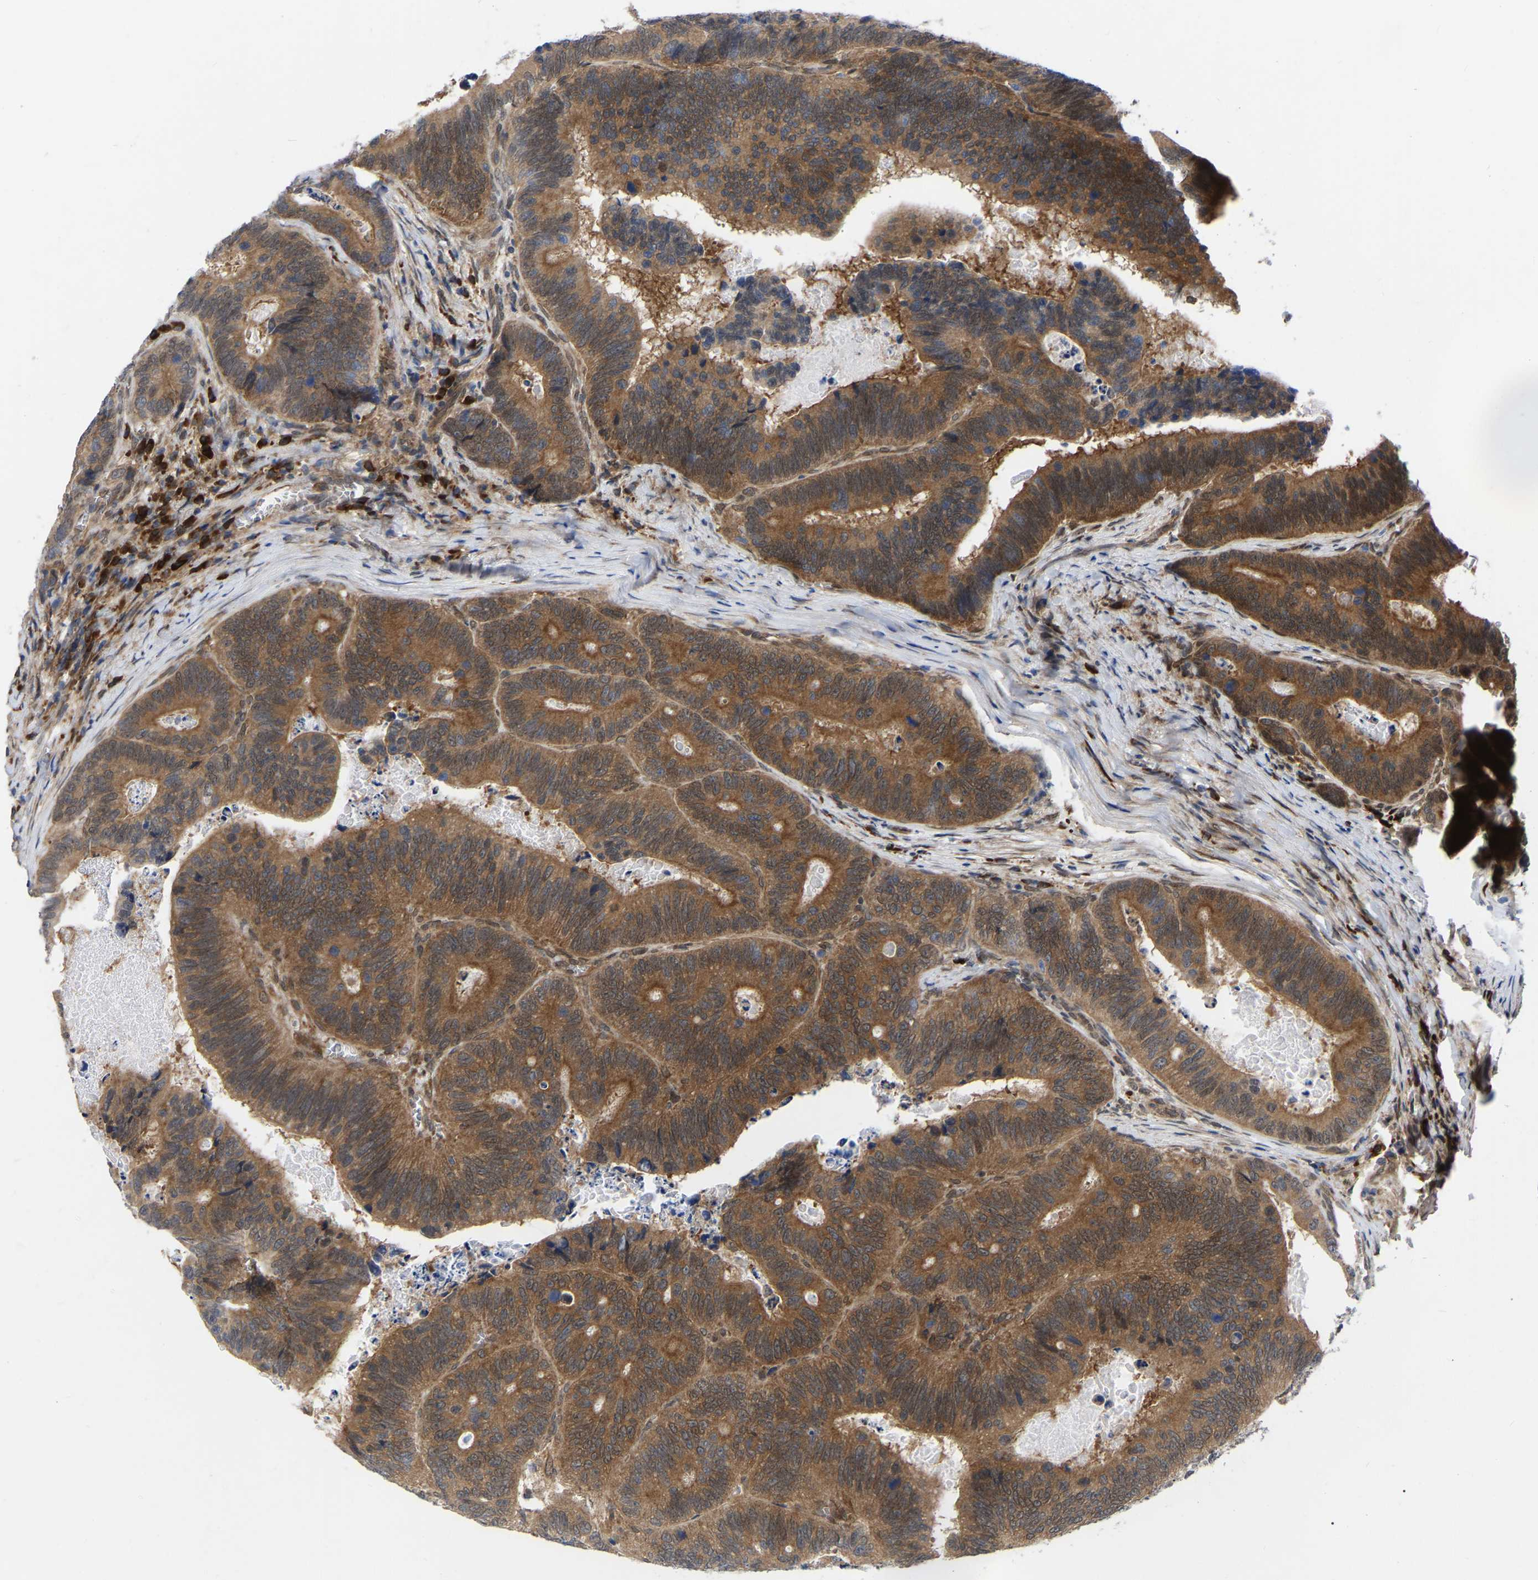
{"staining": {"intensity": "moderate", "quantity": ">75%", "location": "cytoplasmic/membranous"}, "tissue": "colorectal cancer", "cell_type": "Tumor cells", "image_type": "cancer", "snomed": [{"axis": "morphology", "description": "Inflammation, NOS"}, {"axis": "morphology", "description": "Adenocarcinoma, NOS"}, {"axis": "topography", "description": "Colon"}], "caption": "A medium amount of moderate cytoplasmic/membranous expression is appreciated in about >75% of tumor cells in colorectal adenocarcinoma tissue. (DAB = brown stain, brightfield microscopy at high magnification).", "gene": "UBE4B", "patient": {"sex": "male", "age": 72}}